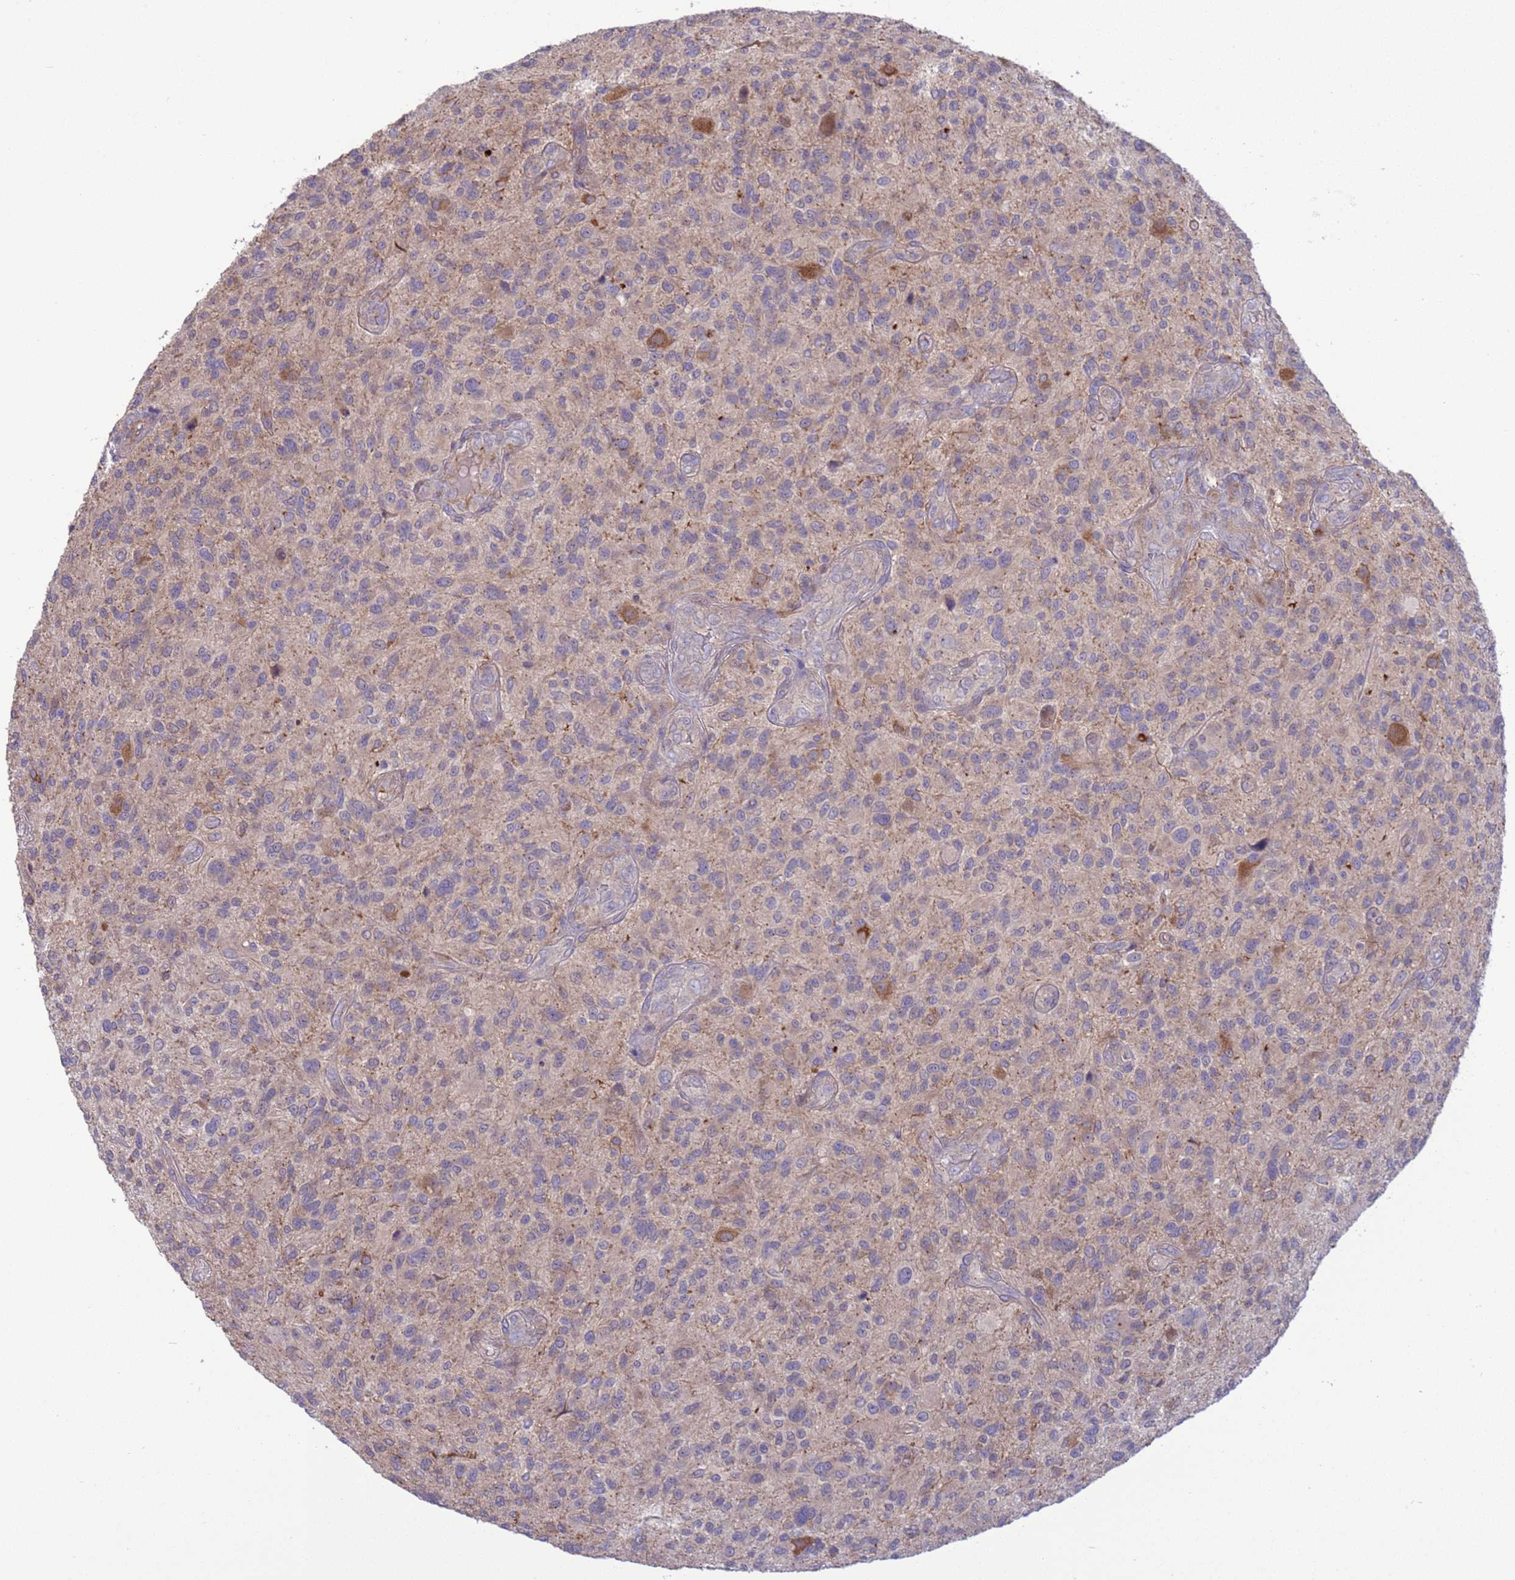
{"staining": {"intensity": "negative", "quantity": "none", "location": "none"}, "tissue": "glioma", "cell_type": "Tumor cells", "image_type": "cancer", "snomed": [{"axis": "morphology", "description": "Glioma, malignant, High grade"}, {"axis": "topography", "description": "Brain"}], "caption": "Immunohistochemistry (IHC) micrograph of neoplastic tissue: malignant high-grade glioma stained with DAB (3,3'-diaminobenzidine) reveals no significant protein positivity in tumor cells.", "gene": "GJA10", "patient": {"sex": "male", "age": 47}}